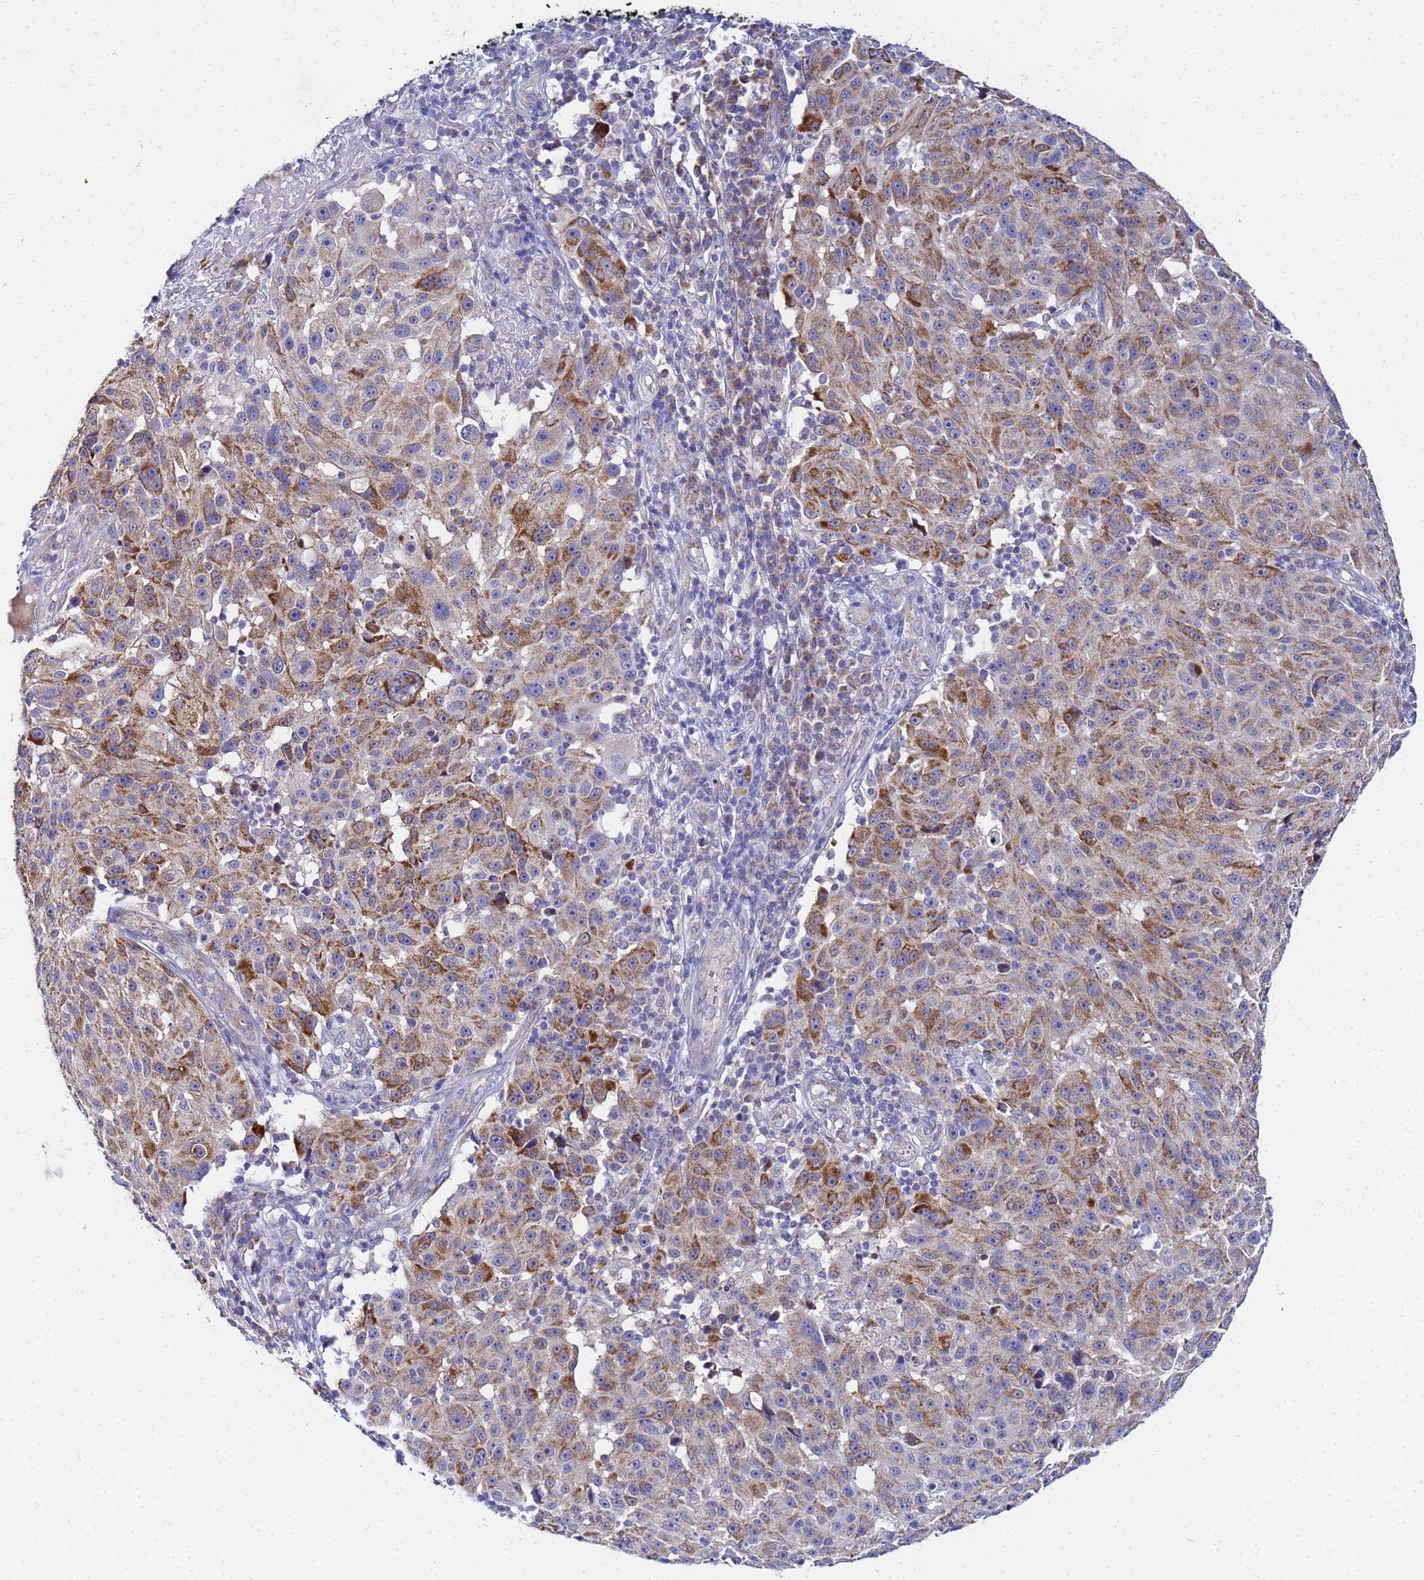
{"staining": {"intensity": "moderate", "quantity": ">75%", "location": "cytoplasmic/membranous"}, "tissue": "melanoma", "cell_type": "Tumor cells", "image_type": "cancer", "snomed": [{"axis": "morphology", "description": "Malignant melanoma, NOS"}, {"axis": "topography", "description": "Skin"}], "caption": "Malignant melanoma stained for a protein (brown) reveals moderate cytoplasmic/membranous positive positivity in approximately >75% of tumor cells.", "gene": "FAHD2A", "patient": {"sex": "male", "age": 53}}